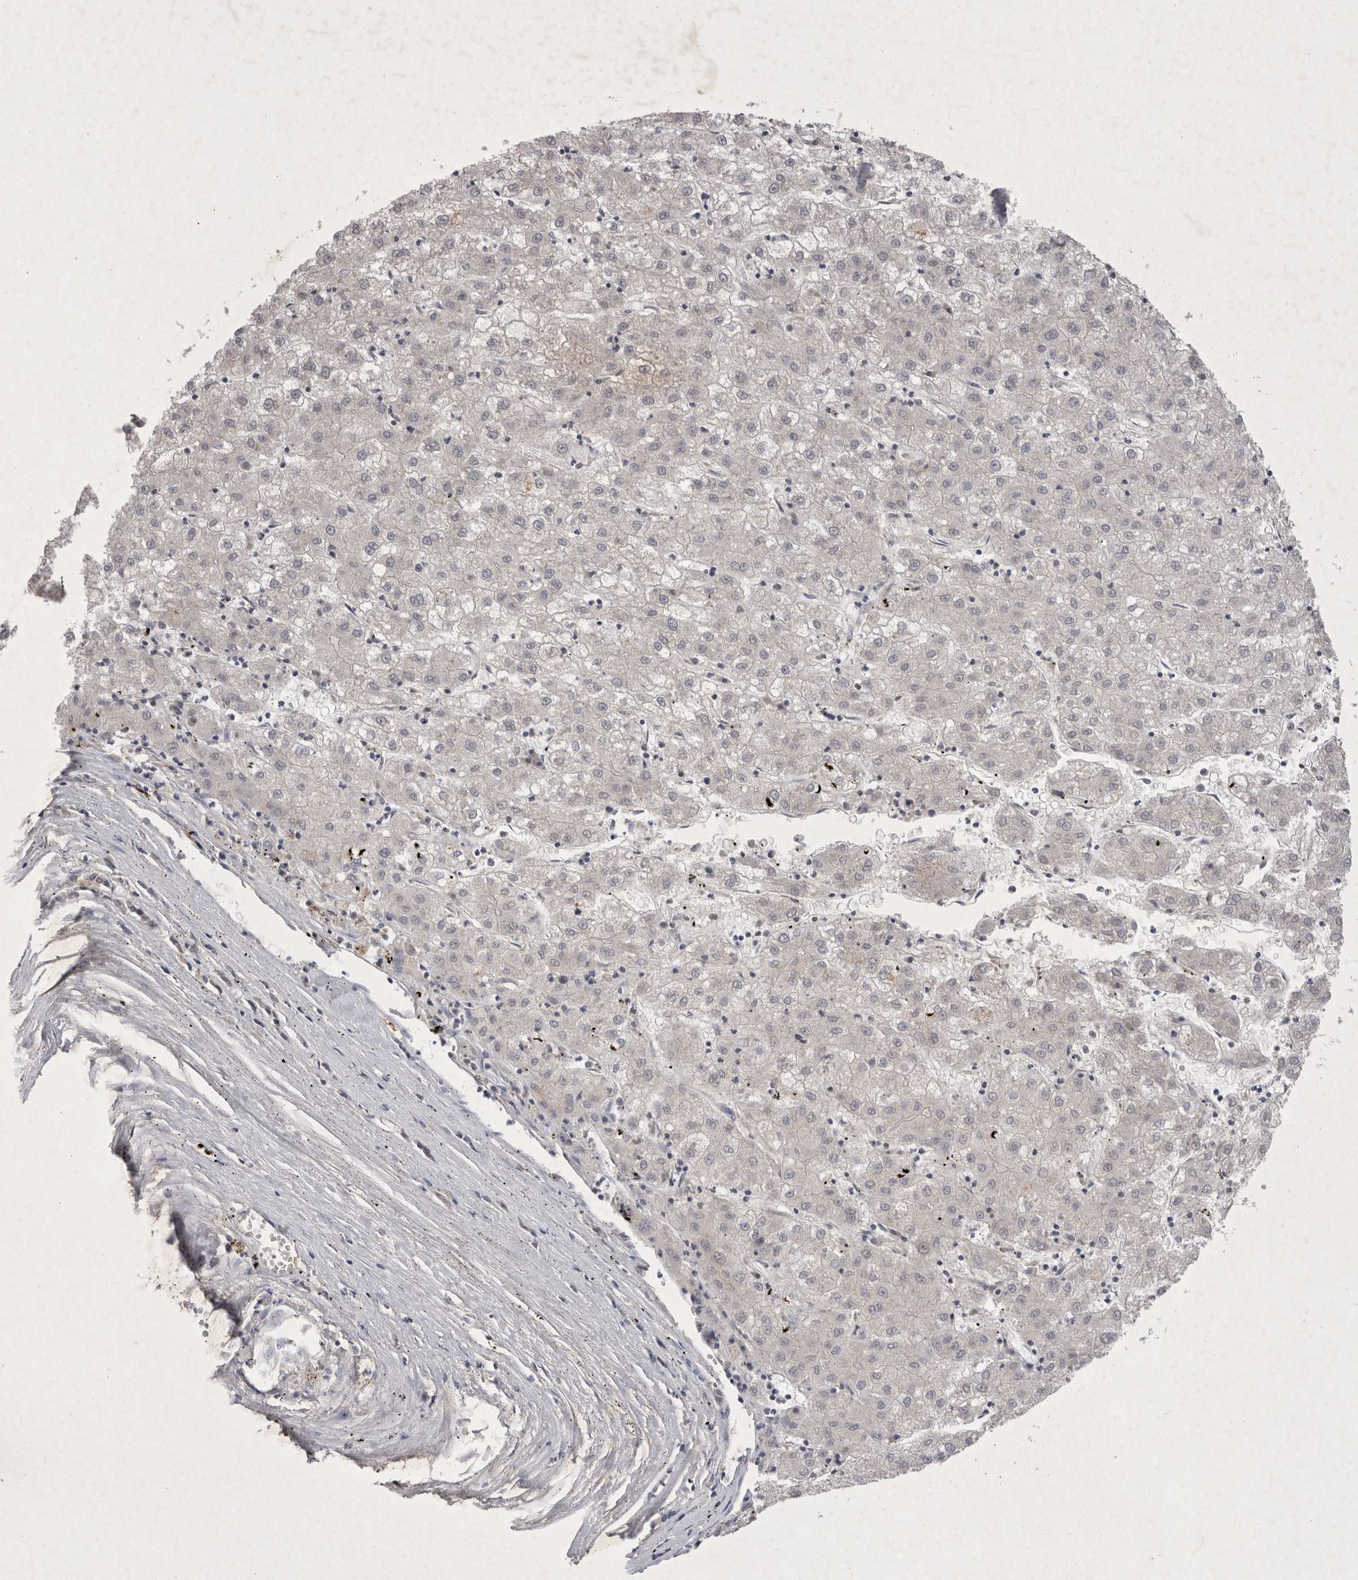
{"staining": {"intensity": "negative", "quantity": "none", "location": "none"}, "tissue": "liver cancer", "cell_type": "Tumor cells", "image_type": "cancer", "snomed": [{"axis": "morphology", "description": "Carcinoma, Hepatocellular, NOS"}, {"axis": "topography", "description": "Liver"}], "caption": "Human liver hepatocellular carcinoma stained for a protein using IHC displays no positivity in tumor cells.", "gene": "LYVE1", "patient": {"sex": "male", "age": 72}}